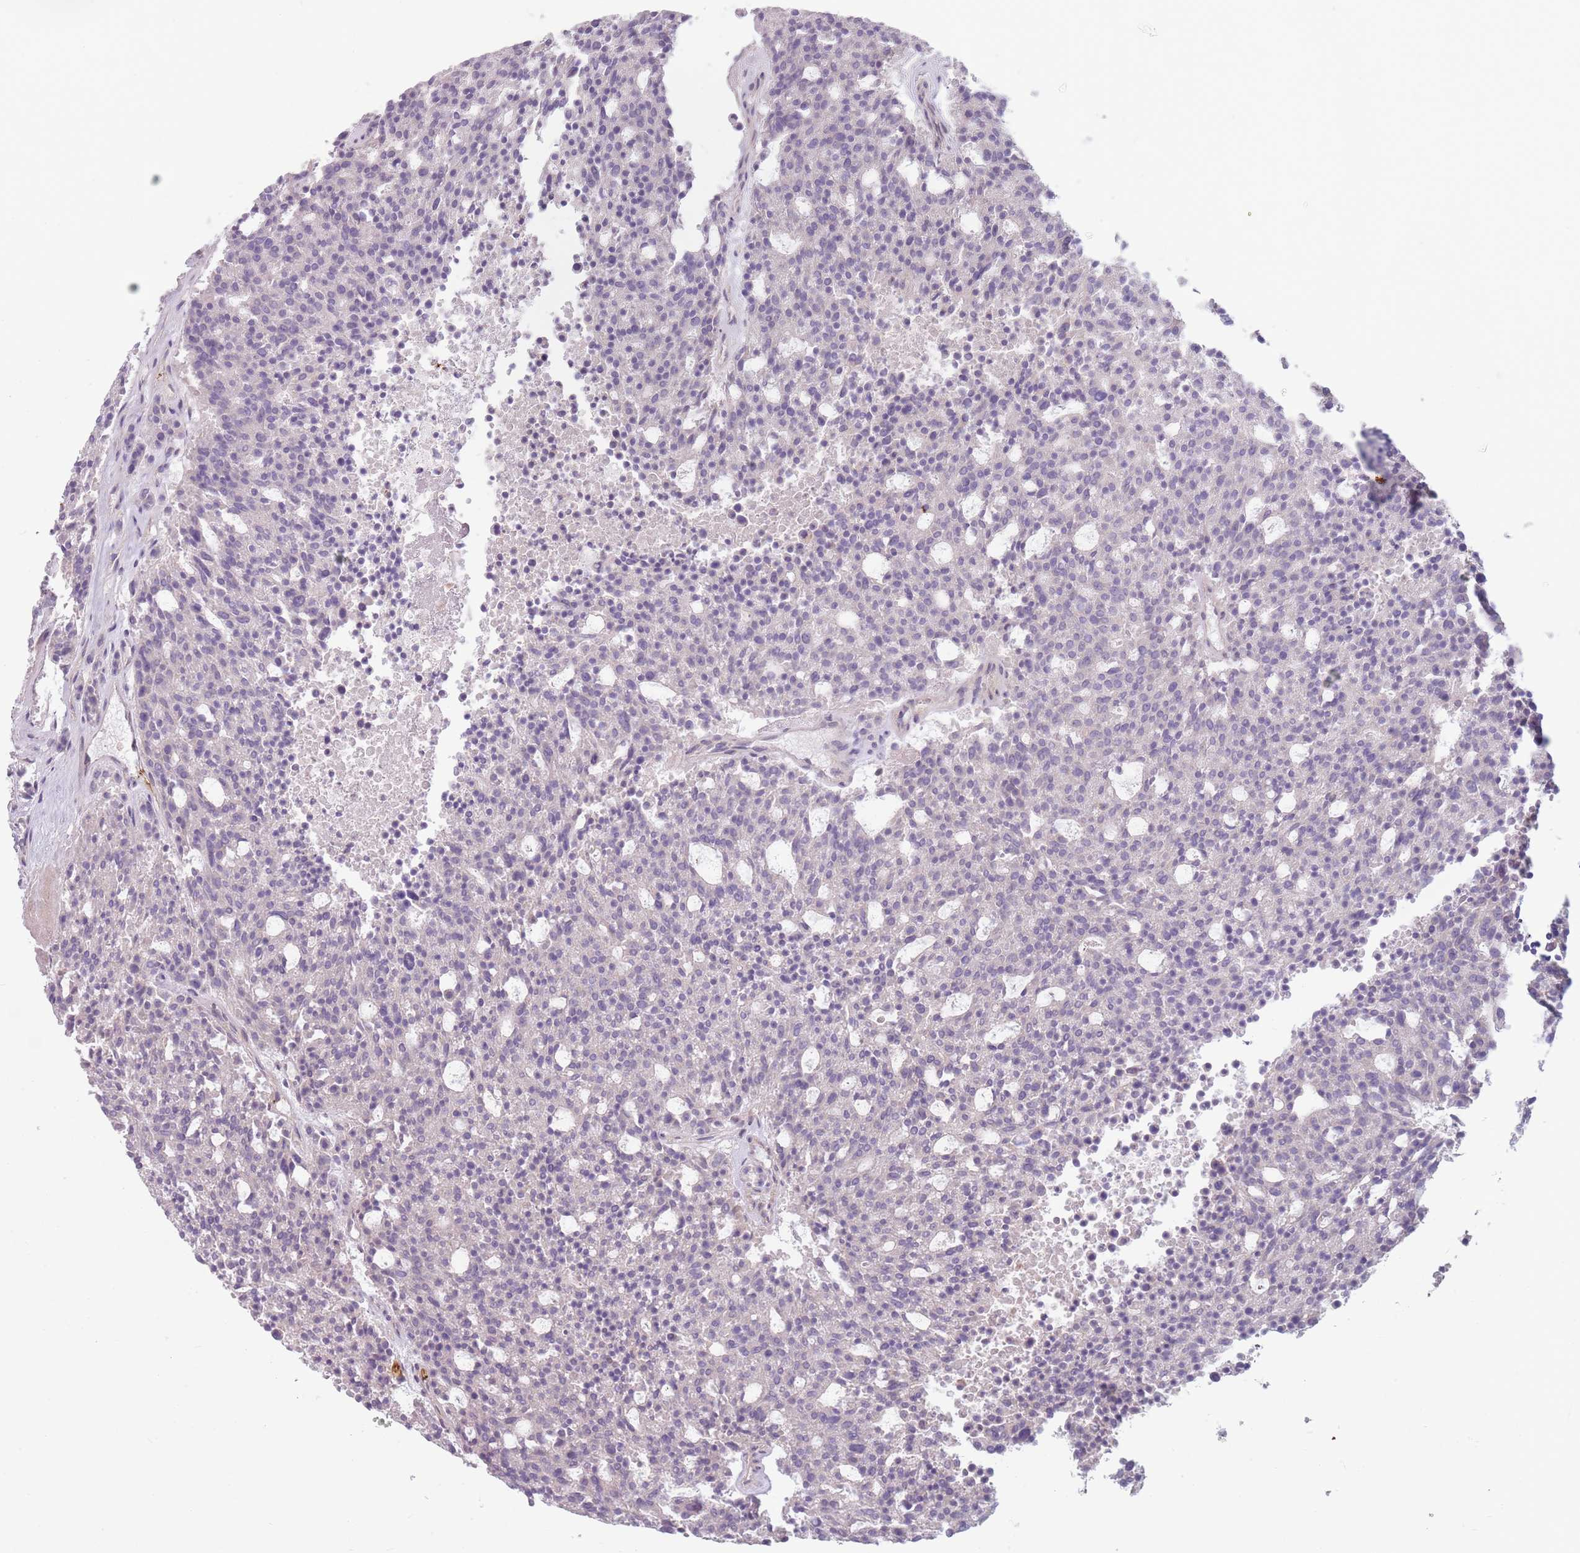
{"staining": {"intensity": "negative", "quantity": "none", "location": "none"}, "tissue": "carcinoid", "cell_type": "Tumor cells", "image_type": "cancer", "snomed": [{"axis": "morphology", "description": "Carcinoid, malignant, NOS"}, {"axis": "topography", "description": "Pancreas"}], "caption": "An immunohistochemistry photomicrograph of carcinoid (malignant) is shown. There is no staining in tumor cells of carcinoid (malignant). (DAB immunohistochemistry (IHC), high magnification).", "gene": "SPAG4", "patient": {"sex": "female", "age": 54}}